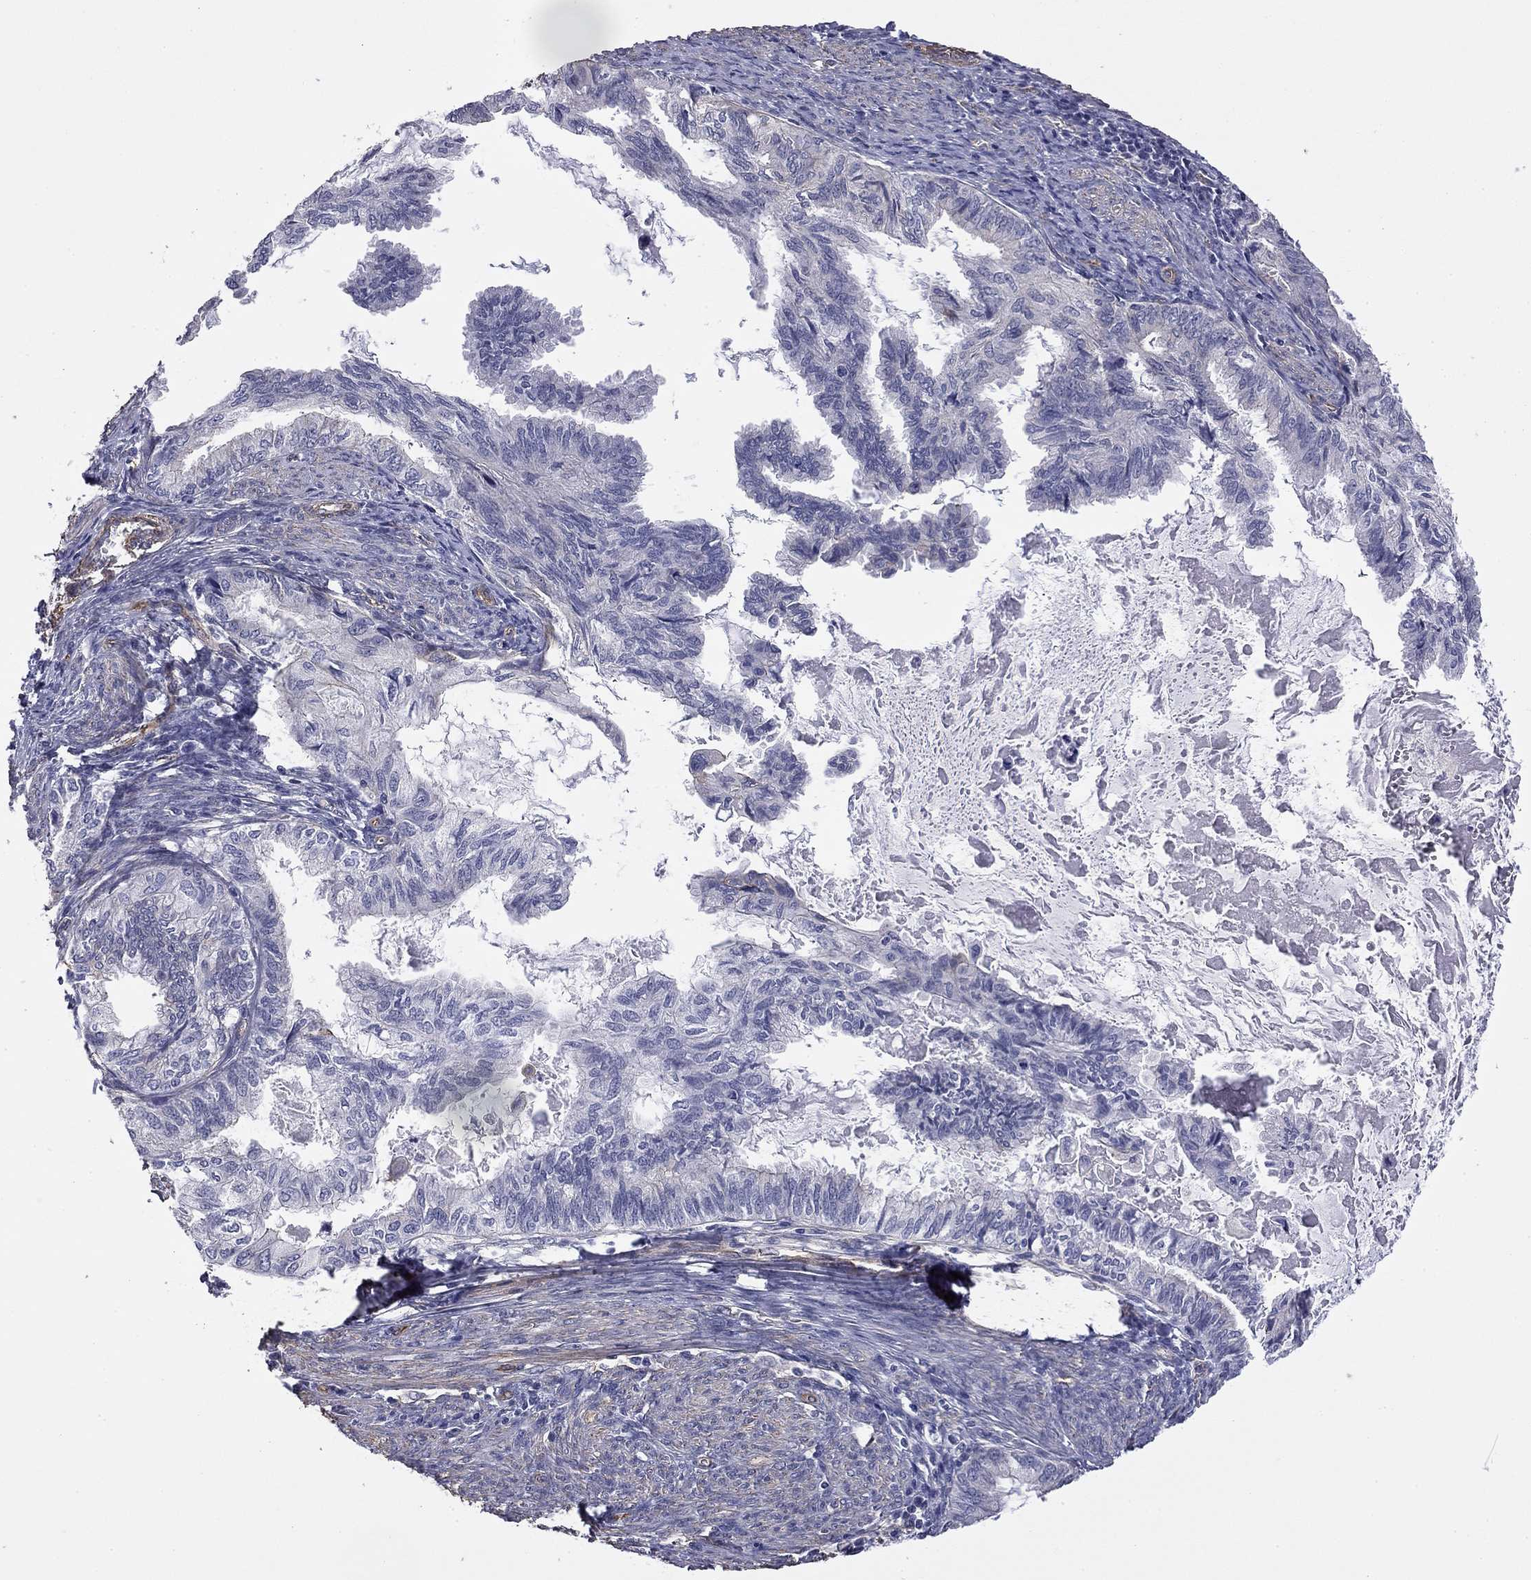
{"staining": {"intensity": "negative", "quantity": "none", "location": "none"}, "tissue": "endometrial cancer", "cell_type": "Tumor cells", "image_type": "cancer", "snomed": [{"axis": "morphology", "description": "Adenocarcinoma, NOS"}, {"axis": "topography", "description": "Endometrium"}], "caption": "A photomicrograph of endometrial cancer stained for a protein demonstrates no brown staining in tumor cells.", "gene": "TCHH", "patient": {"sex": "female", "age": 86}}